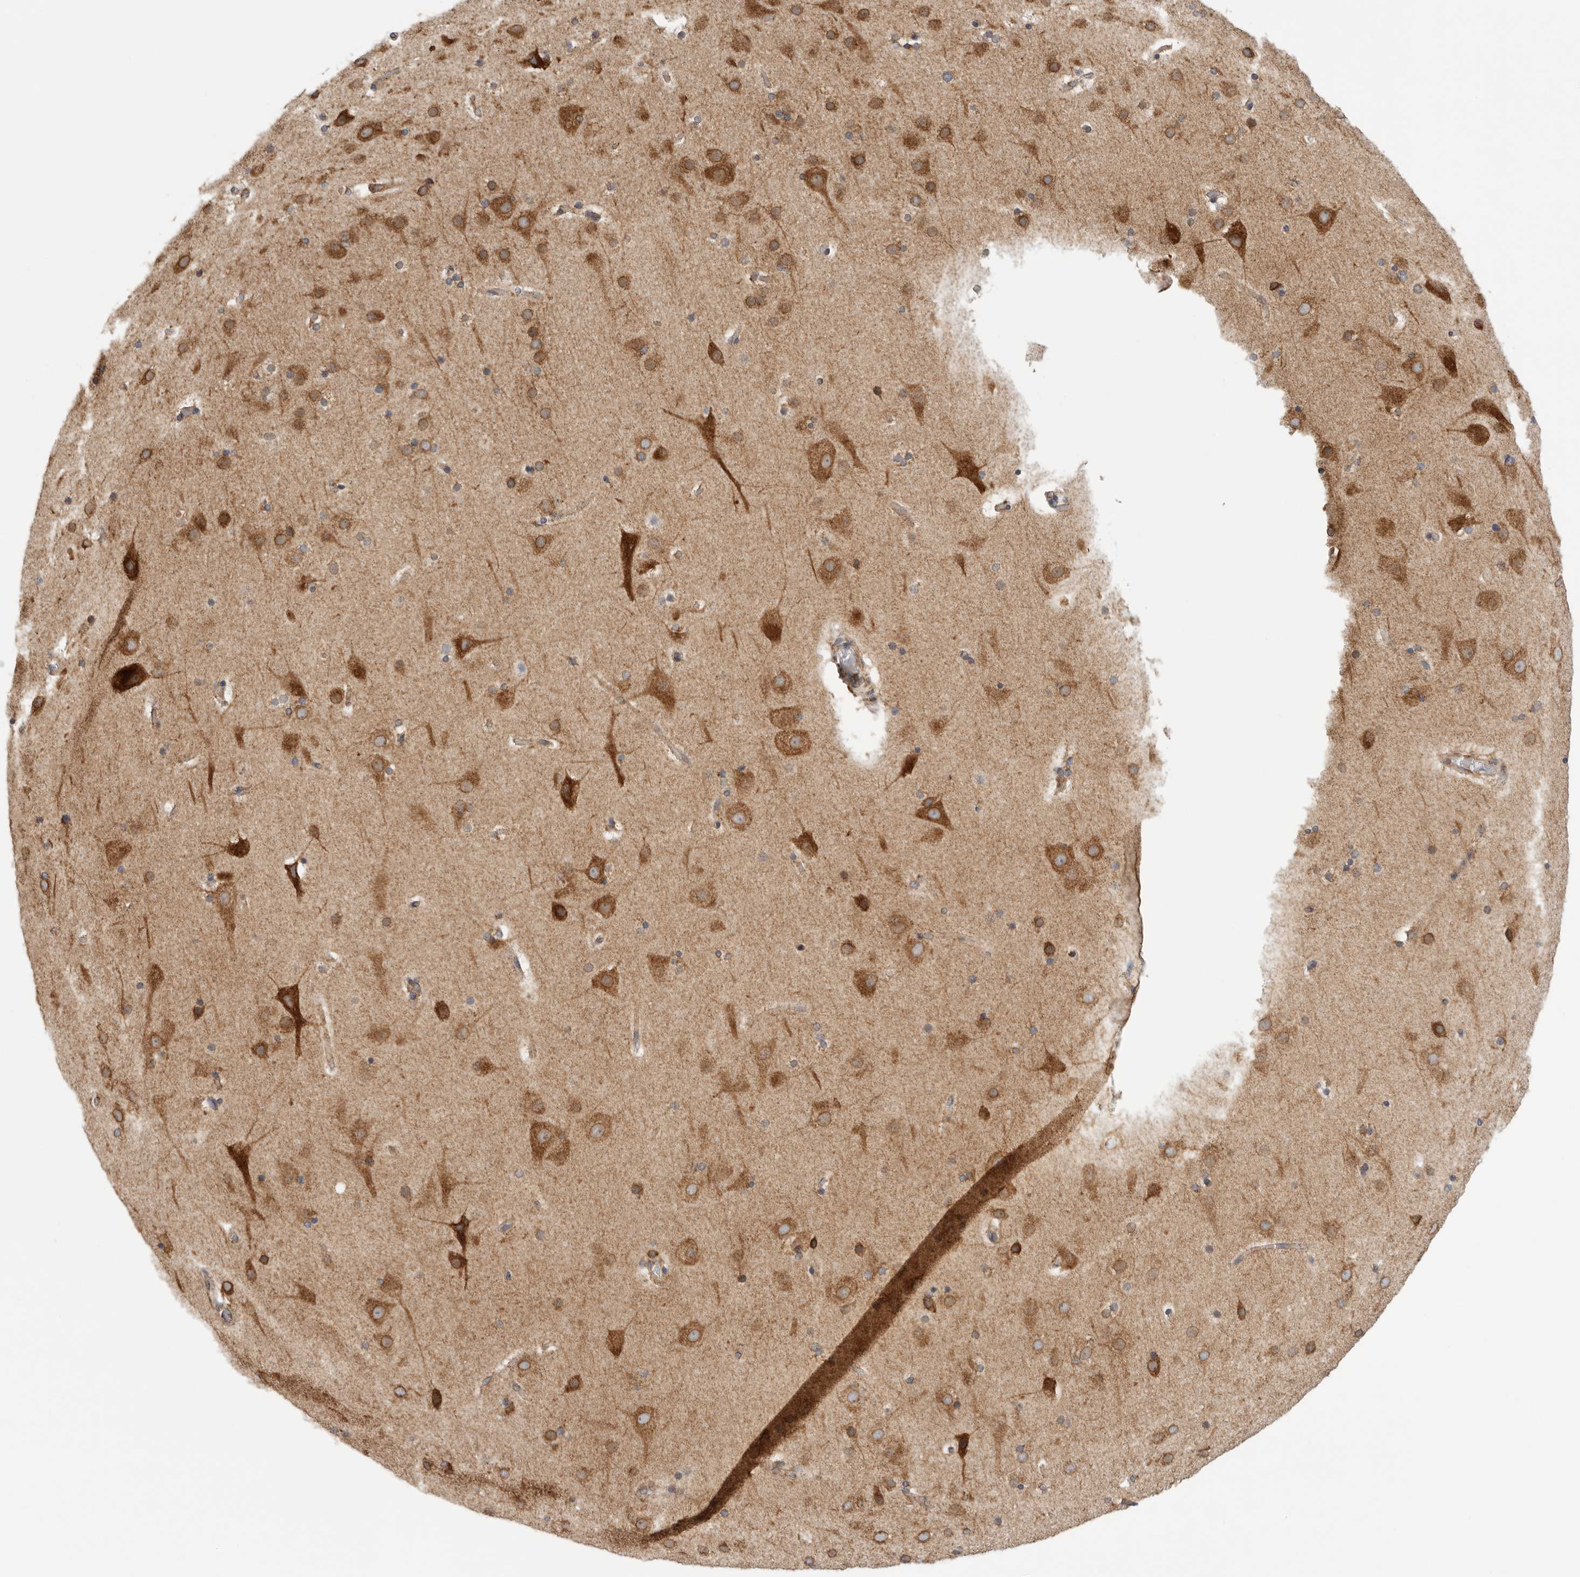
{"staining": {"intensity": "weak", "quantity": ">75%", "location": "cytoplasmic/membranous"}, "tissue": "cerebral cortex", "cell_type": "Endothelial cells", "image_type": "normal", "snomed": [{"axis": "morphology", "description": "Normal tissue, NOS"}, {"axis": "topography", "description": "Cerebral cortex"}], "caption": "Immunohistochemistry image of unremarkable cerebral cortex stained for a protein (brown), which reveals low levels of weak cytoplasmic/membranous staining in approximately >75% of endothelial cells.", "gene": "FKBP8", "patient": {"sex": "male", "age": 57}}